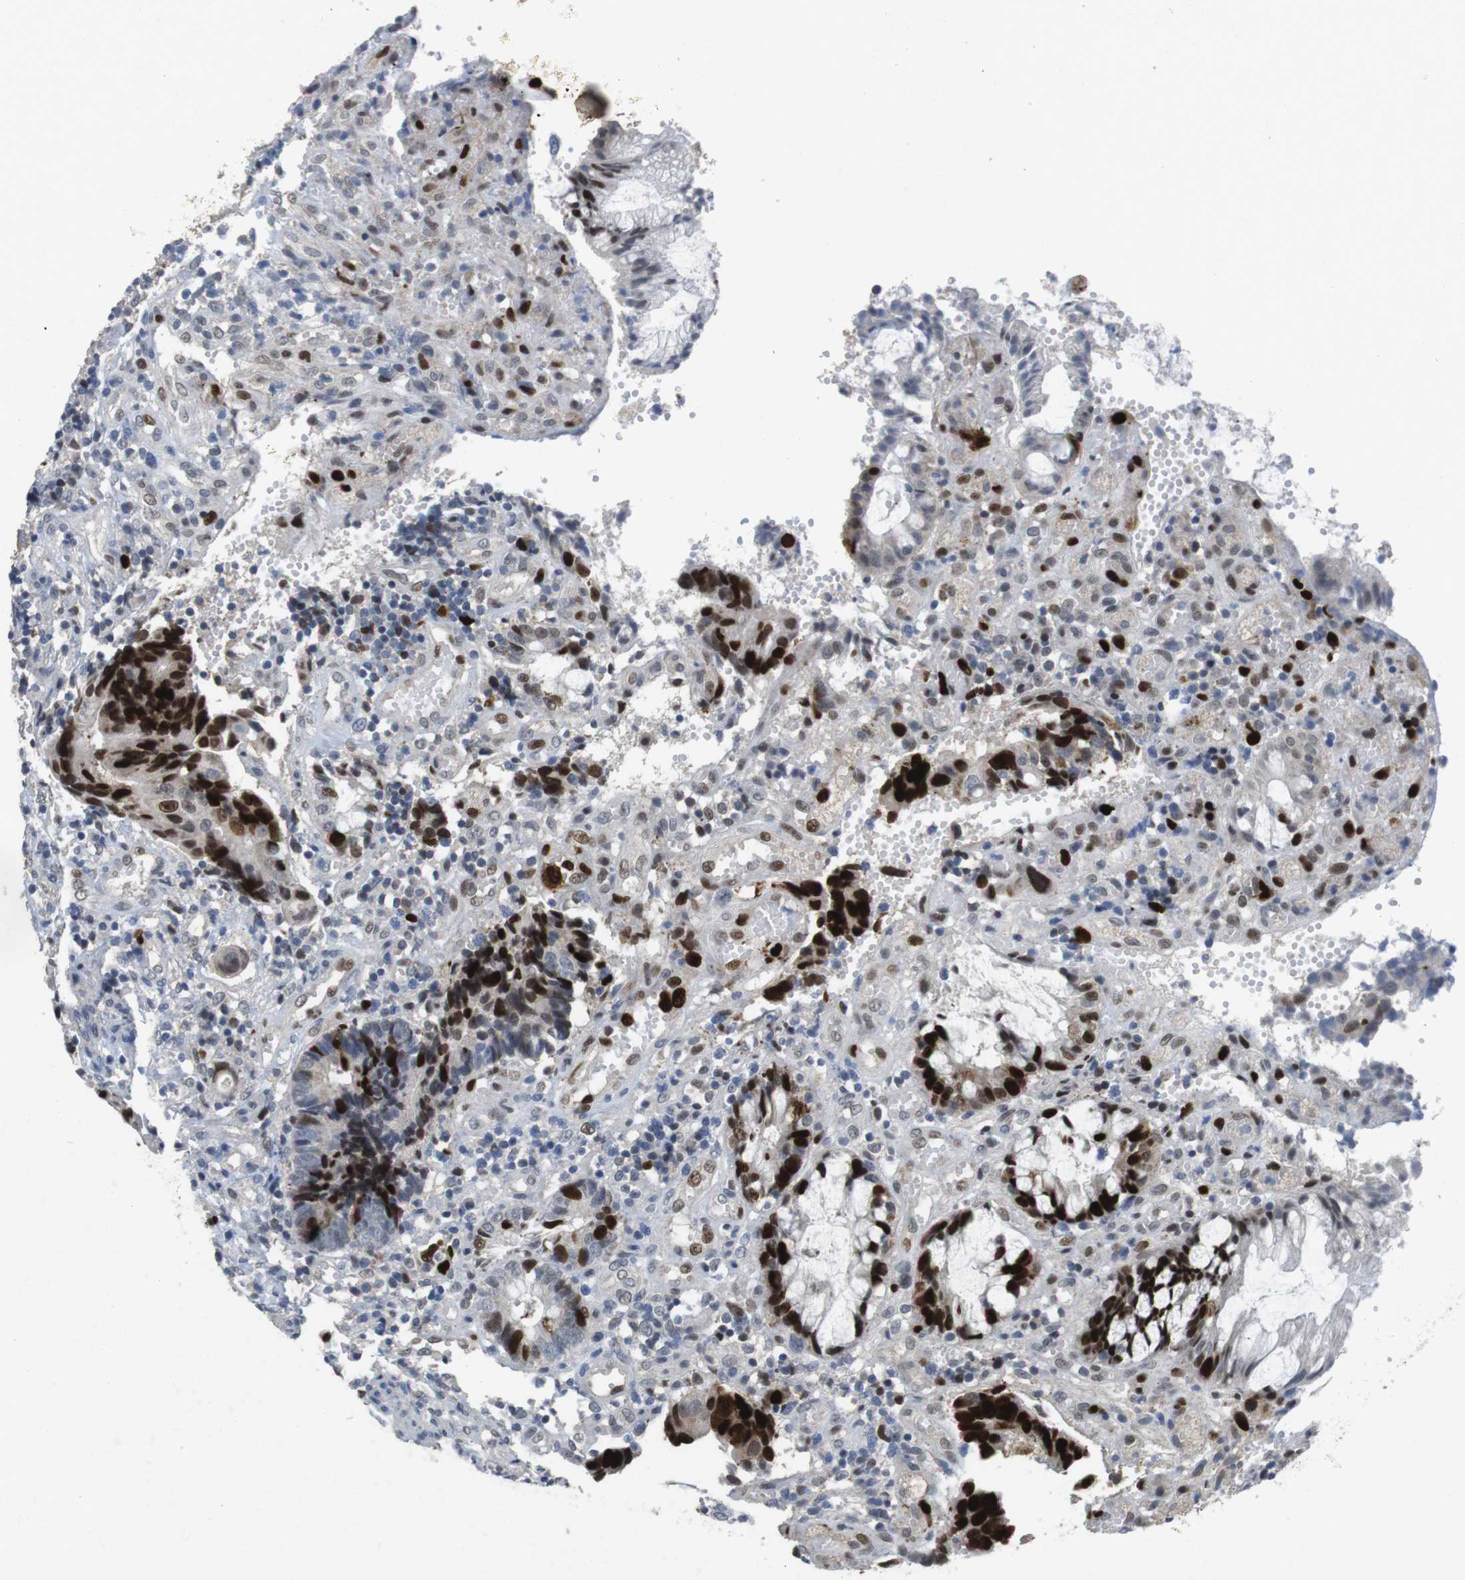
{"staining": {"intensity": "strong", "quantity": "25%-75%", "location": "nuclear"}, "tissue": "colorectal cancer", "cell_type": "Tumor cells", "image_type": "cancer", "snomed": [{"axis": "morphology", "description": "Adenocarcinoma, NOS"}, {"axis": "topography", "description": "Colon"}], "caption": "Strong nuclear expression for a protein is seen in about 25%-75% of tumor cells of colorectal cancer using immunohistochemistry (IHC).", "gene": "KPNA2", "patient": {"sex": "female", "age": 57}}